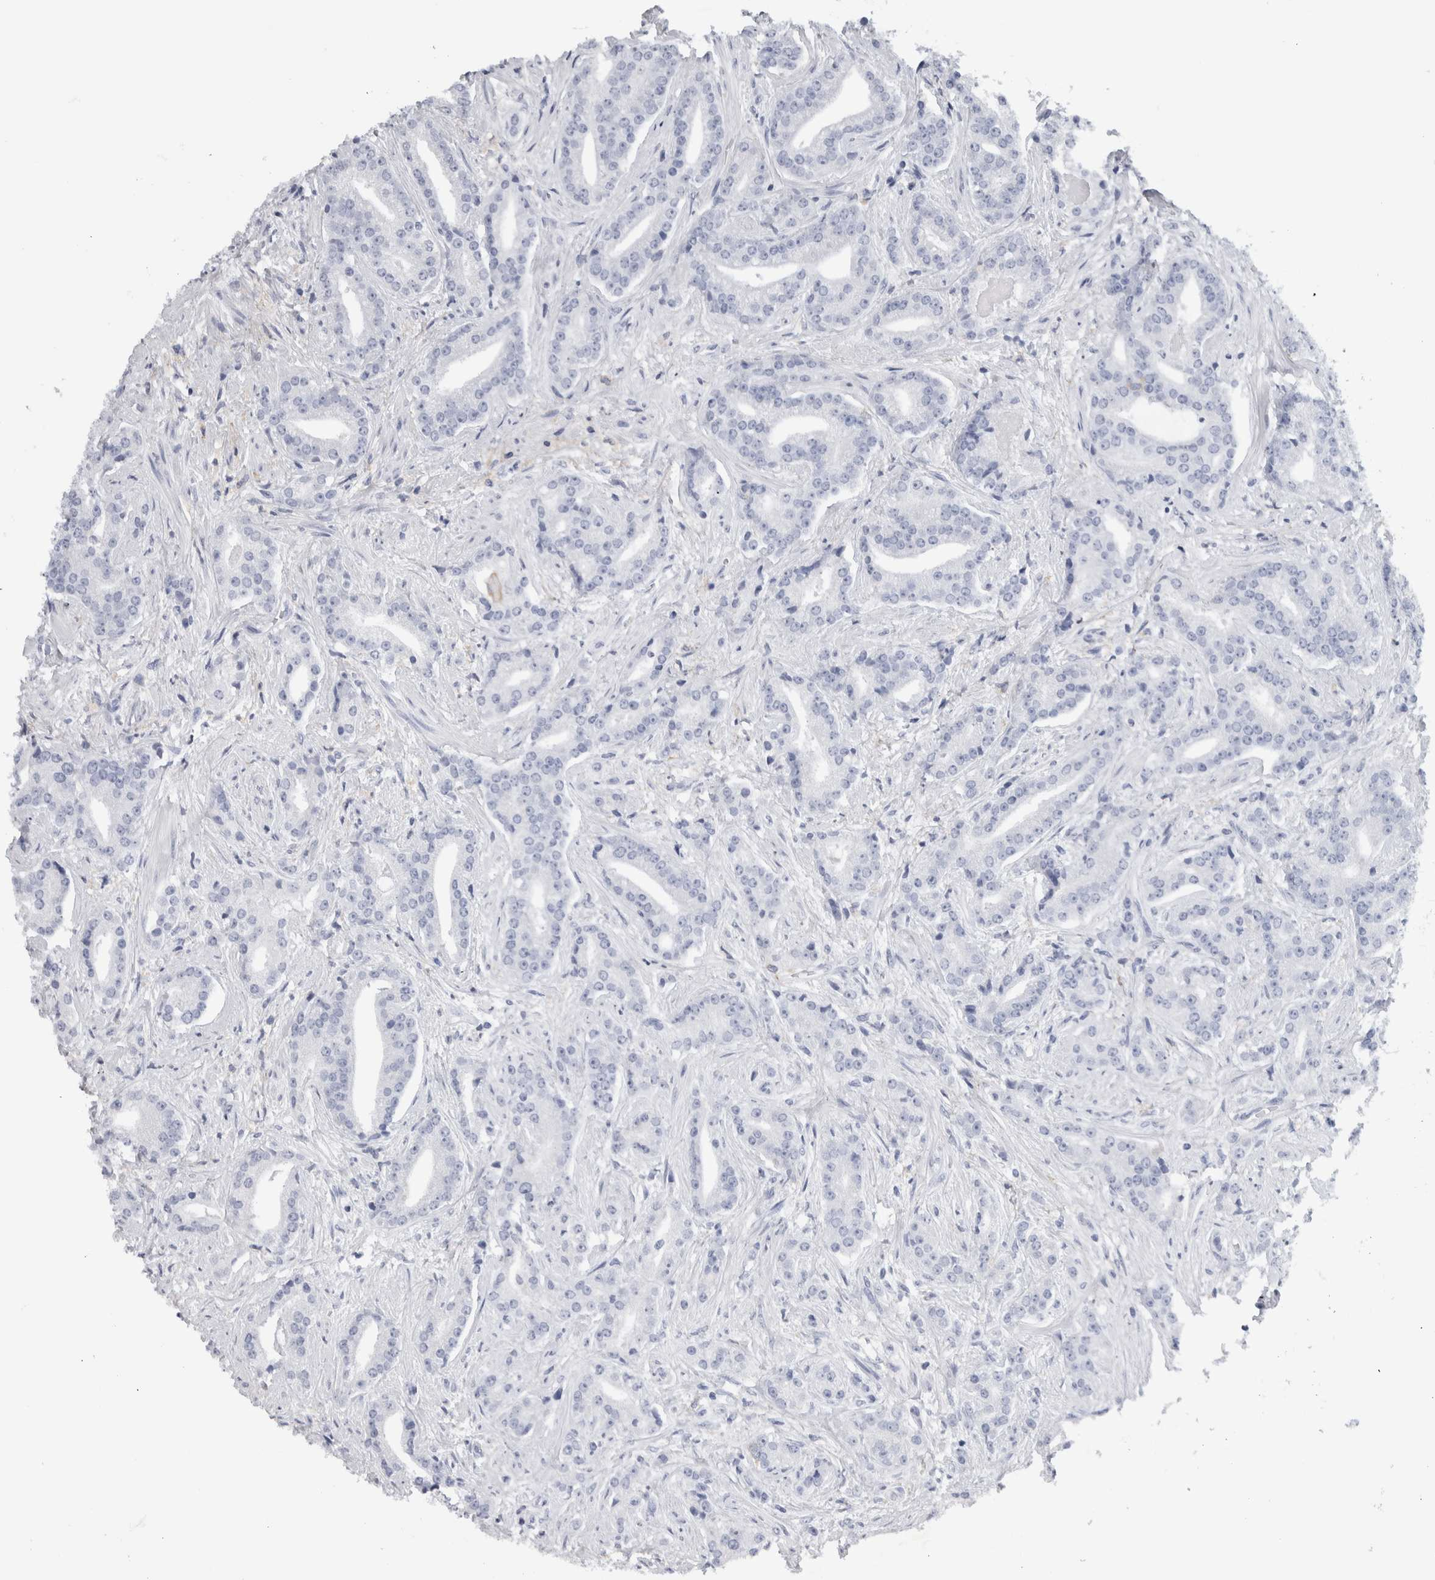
{"staining": {"intensity": "negative", "quantity": "none", "location": "none"}, "tissue": "prostate cancer", "cell_type": "Tumor cells", "image_type": "cancer", "snomed": [{"axis": "morphology", "description": "Adenocarcinoma, Low grade"}, {"axis": "topography", "description": "Prostate"}], "caption": "A photomicrograph of human adenocarcinoma (low-grade) (prostate) is negative for staining in tumor cells. The staining is performed using DAB brown chromogen with nuclei counter-stained in using hematoxylin.", "gene": "SKAP2", "patient": {"sex": "male", "age": 67}}